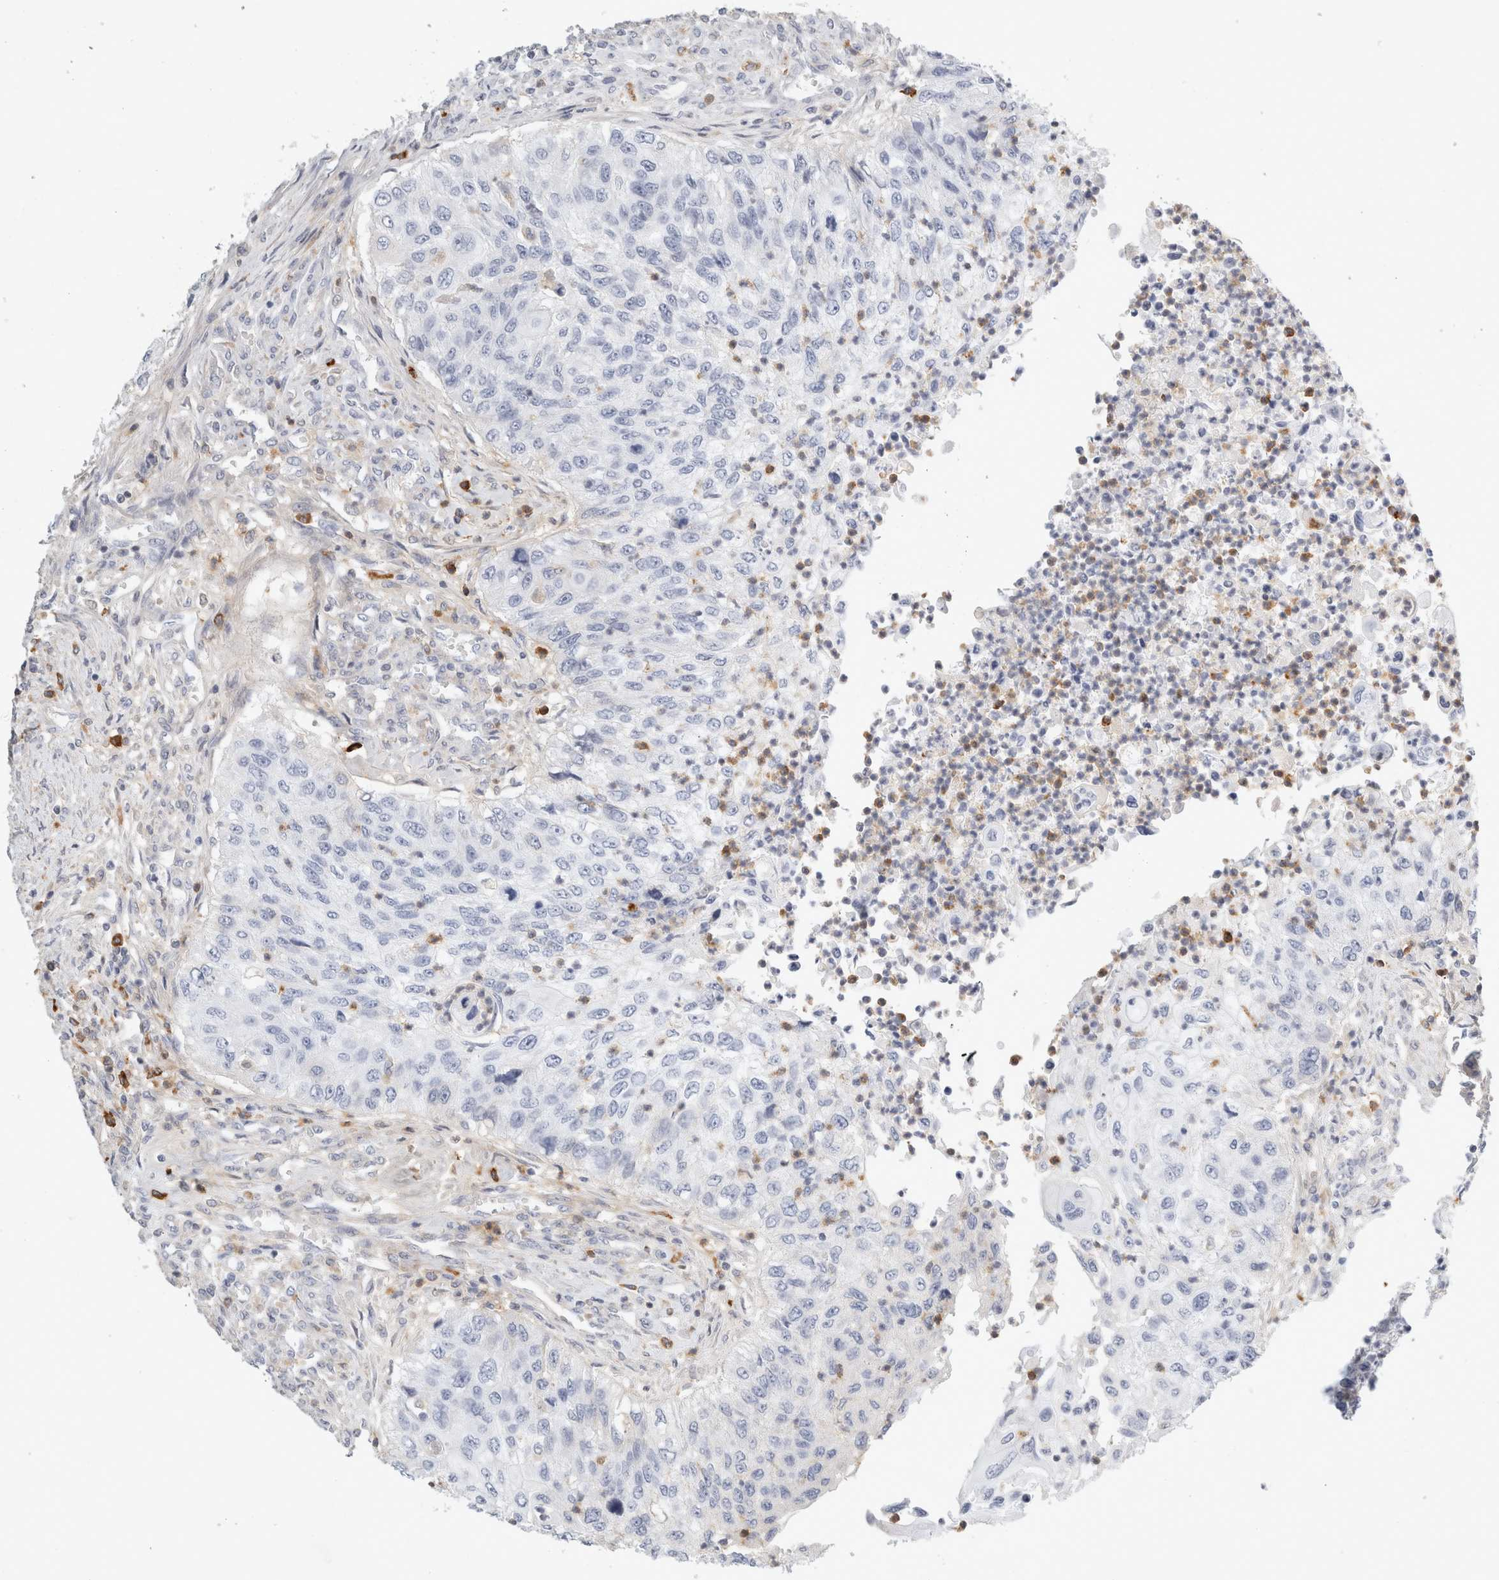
{"staining": {"intensity": "negative", "quantity": "none", "location": "none"}, "tissue": "urothelial cancer", "cell_type": "Tumor cells", "image_type": "cancer", "snomed": [{"axis": "morphology", "description": "Urothelial carcinoma, High grade"}, {"axis": "topography", "description": "Urinary bladder"}], "caption": "Immunohistochemistry (IHC) micrograph of neoplastic tissue: human high-grade urothelial carcinoma stained with DAB (3,3'-diaminobenzidine) shows no significant protein staining in tumor cells.", "gene": "FGL2", "patient": {"sex": "female", "age": 60}}